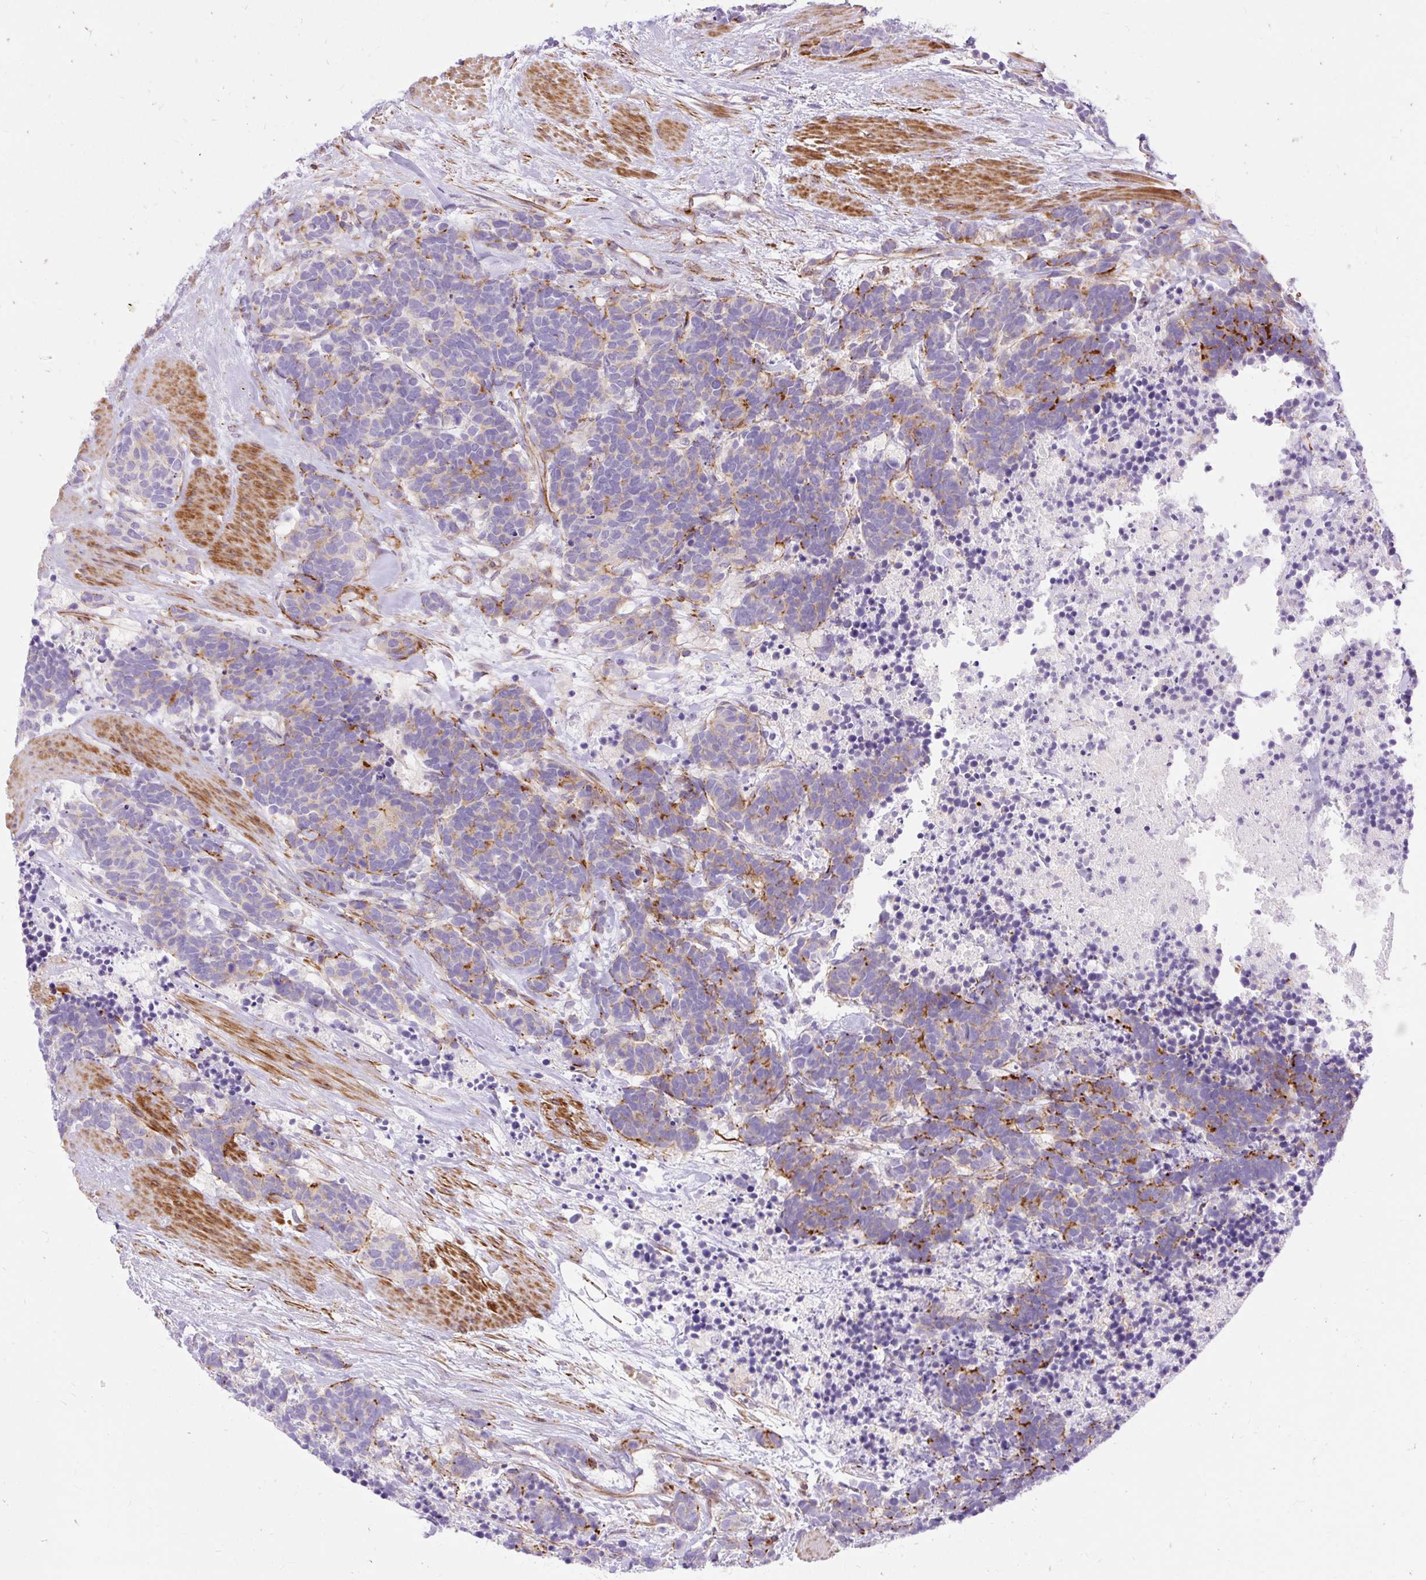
{"staining": {"intensity": "moderate", "quantity": "<25%", "location": "cytoplasmic/membranous"}, "tissue": "carcinoid", "cell_type": "Tumor cells", "image_type": "cancer", "snomed": [{"axis": "morphology", "description": "Carcinoma, NOS"}, {"axis": "morphology", "description": "Carcinoid, malignant, NOS"}, {"axis": "topography", "description": "Prostate"}], "caption": "A micrograph showing moderate cytoplasmic/membranous positivity in approximately <25% of tumor cells in carcinoma, as visualized by brown immunohistochemical staining.", "gene": "CORO7-PAM16", "patient": {"sex": "male", "age": 57}}